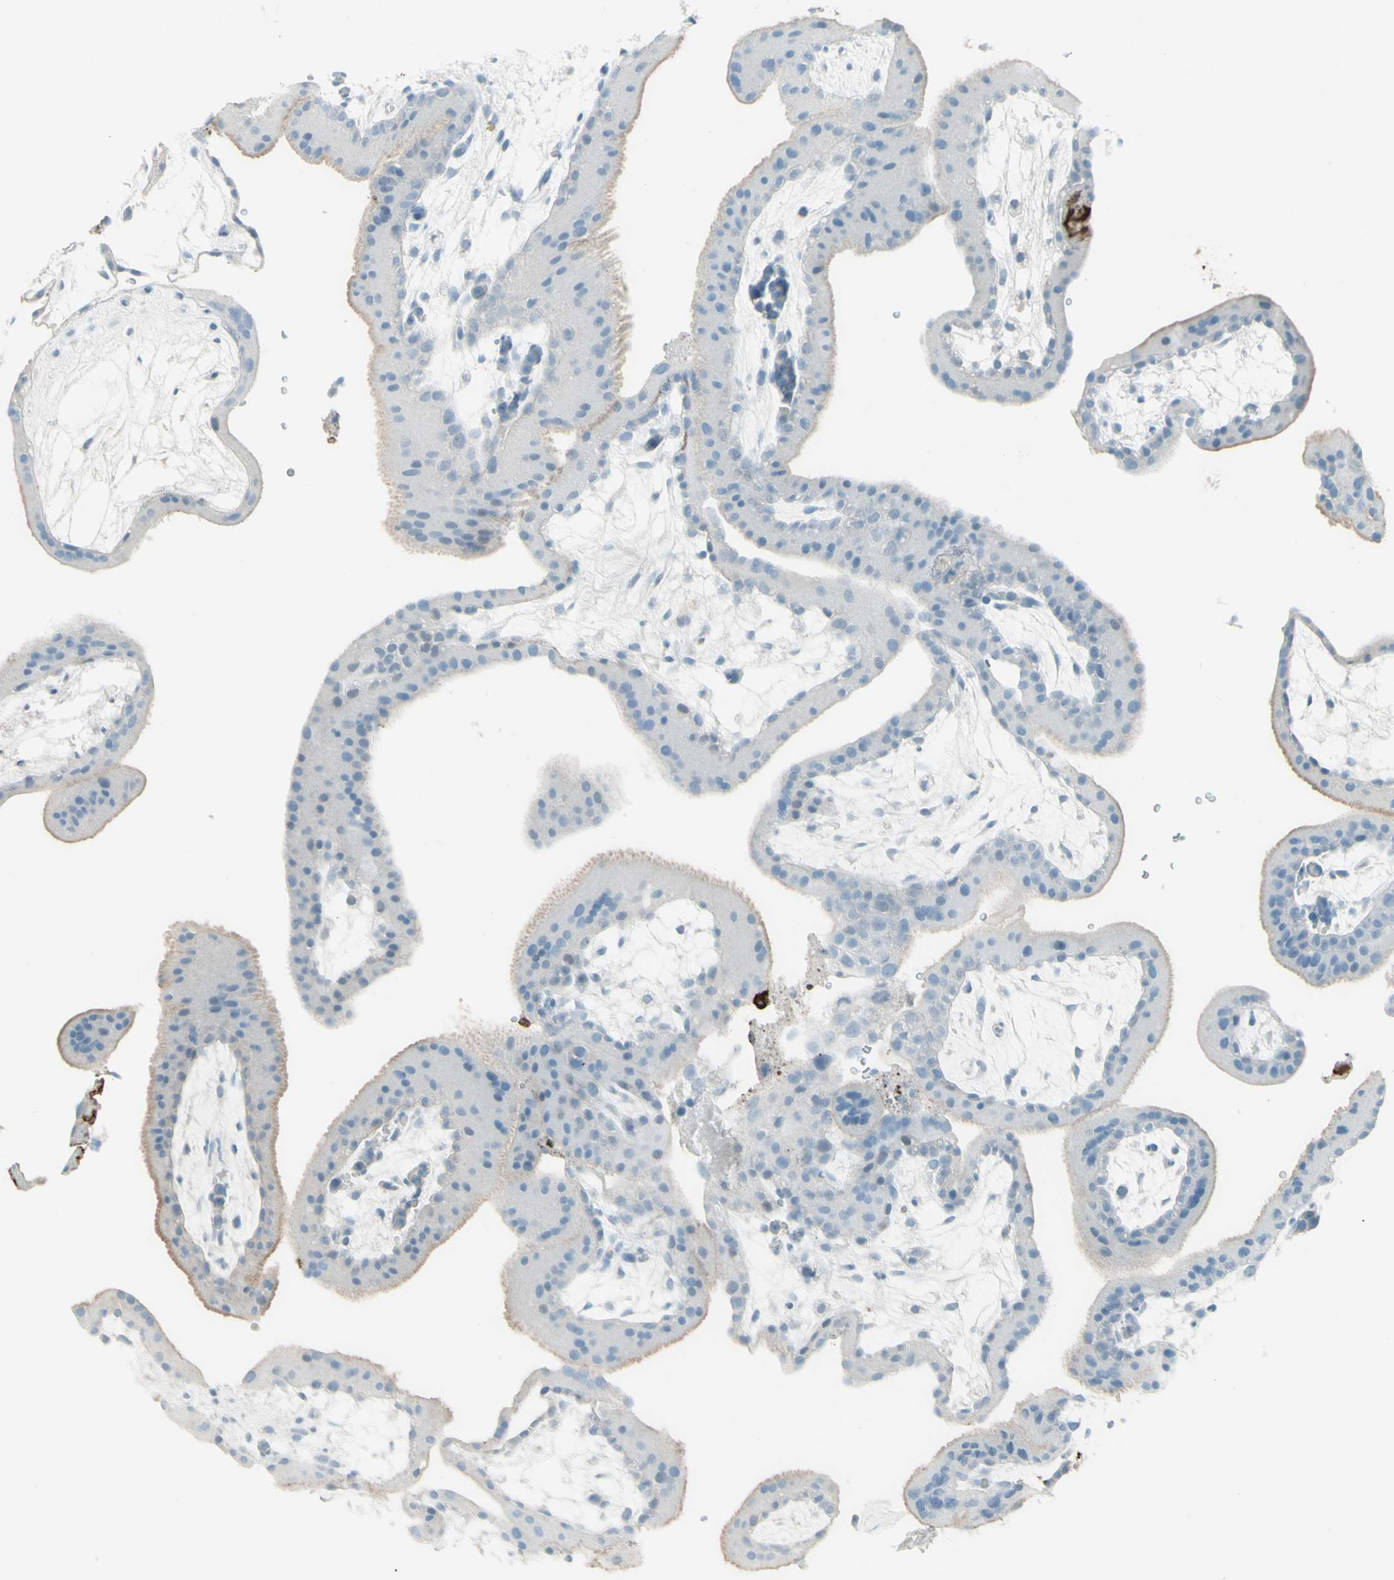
{"staining": {"intensity": "negative", "quantity": "none", "location": "none"}, "tissue": "placenta", "cell_type": "Trophoblastic cells", "image_type": "normal", "snomed": [{"axis": "morphology", "description": "Normal tissue, NOS"}, {"axis": "topography", "description": "Placenta"}], "caption": "Histopathology image shows no significant protein positivity in trophoblastic cells of benign placenta.", "gene": "HLA", "patient": {"sex": "female", "age": 19}}